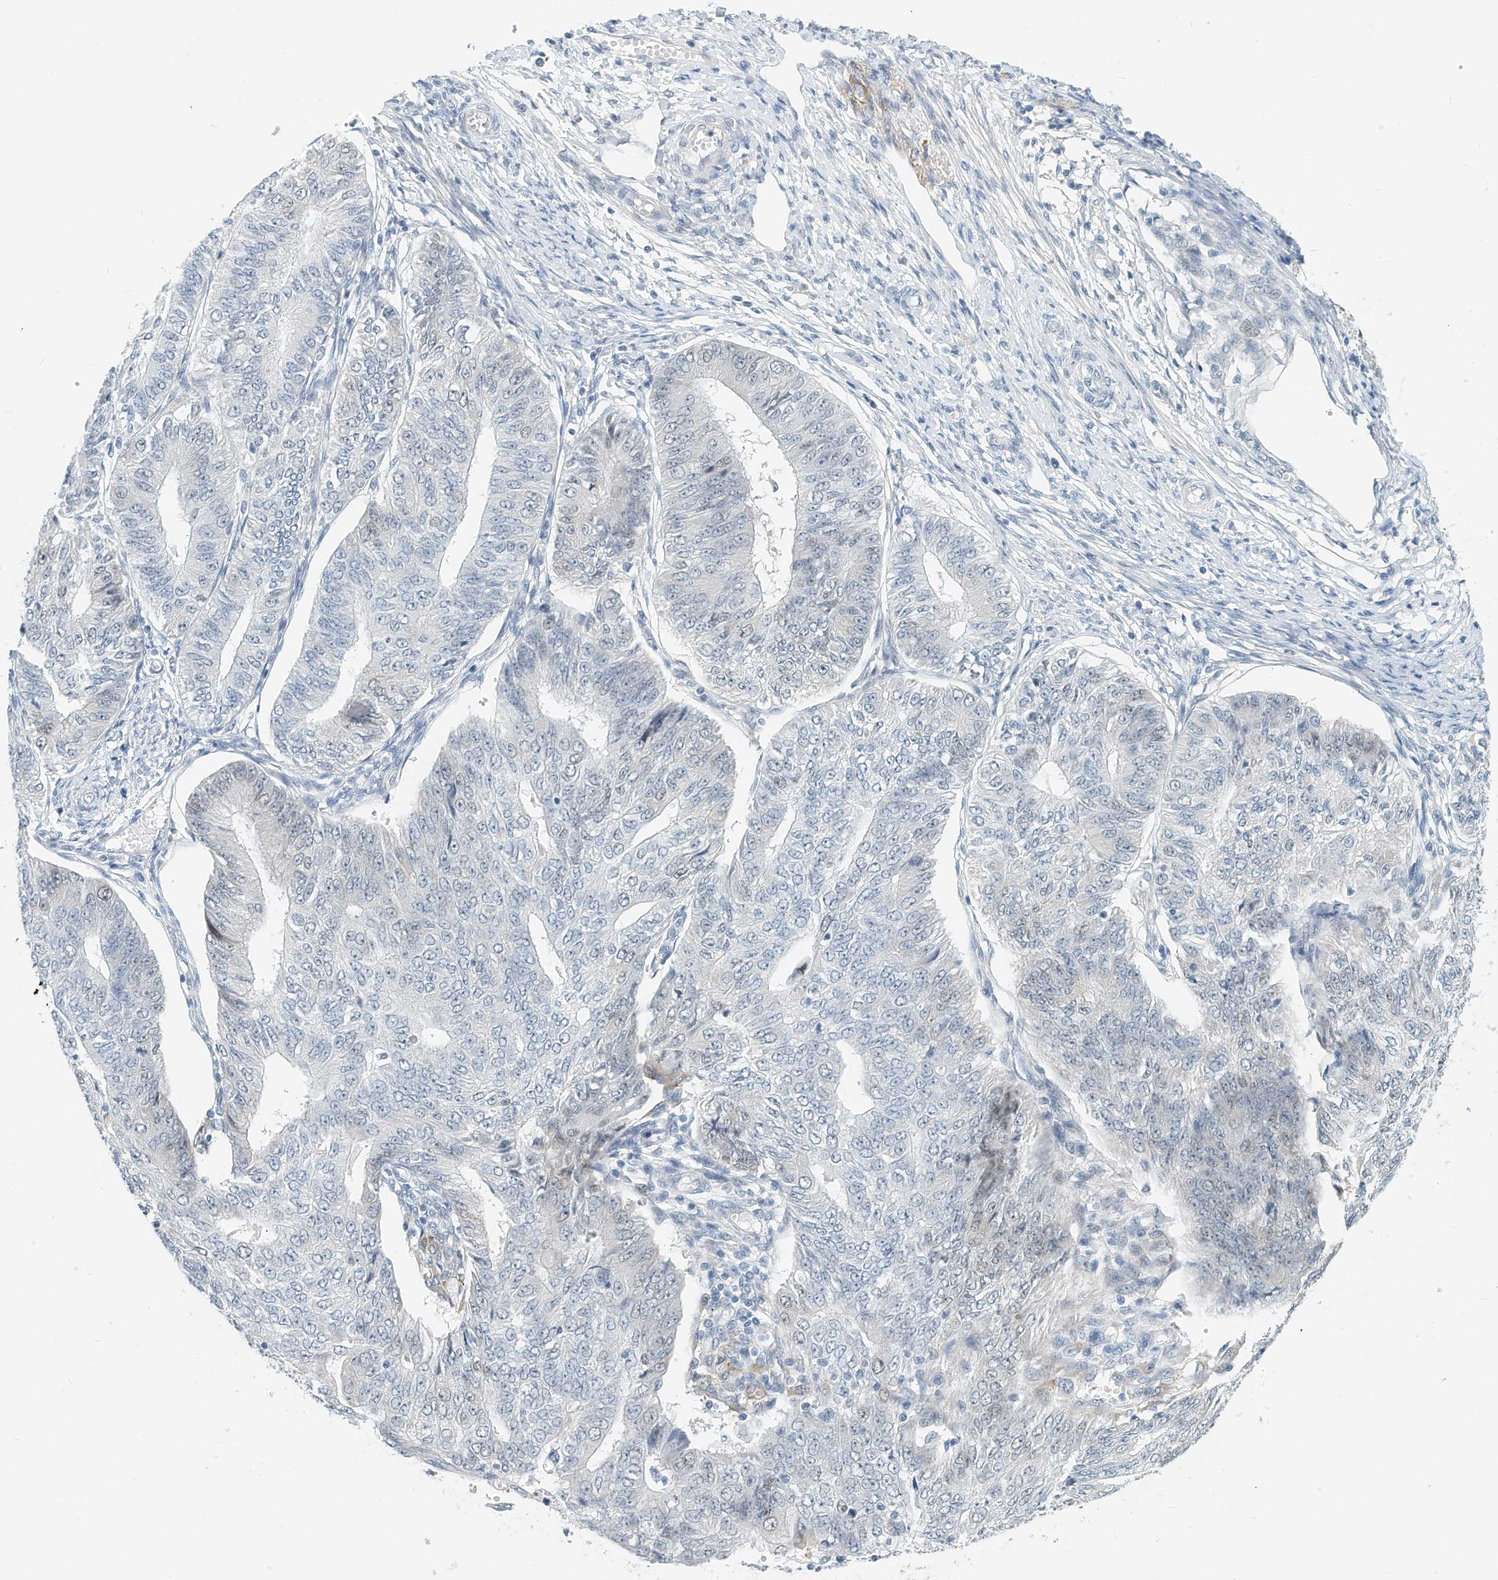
{"staining": {"intensity": "negative", "quantity": "none", "location": "none"}, "tissue": "endometrial cancer", "cell_type": "Tumor cells", "image_type": "cancer", "snomed": [{"axis": "morphology", "description": "Adenocarcinoma, NOS"}, {"axis": "topography", "description": "Endometrium"}], "caption": "This is an immunohistochemistry histopathology image of endometrial adenocarcinoma. There is no staining in tumor cells.", "gene": "ARHGAP28", "patient": {"sex": "female", "age": 32}}